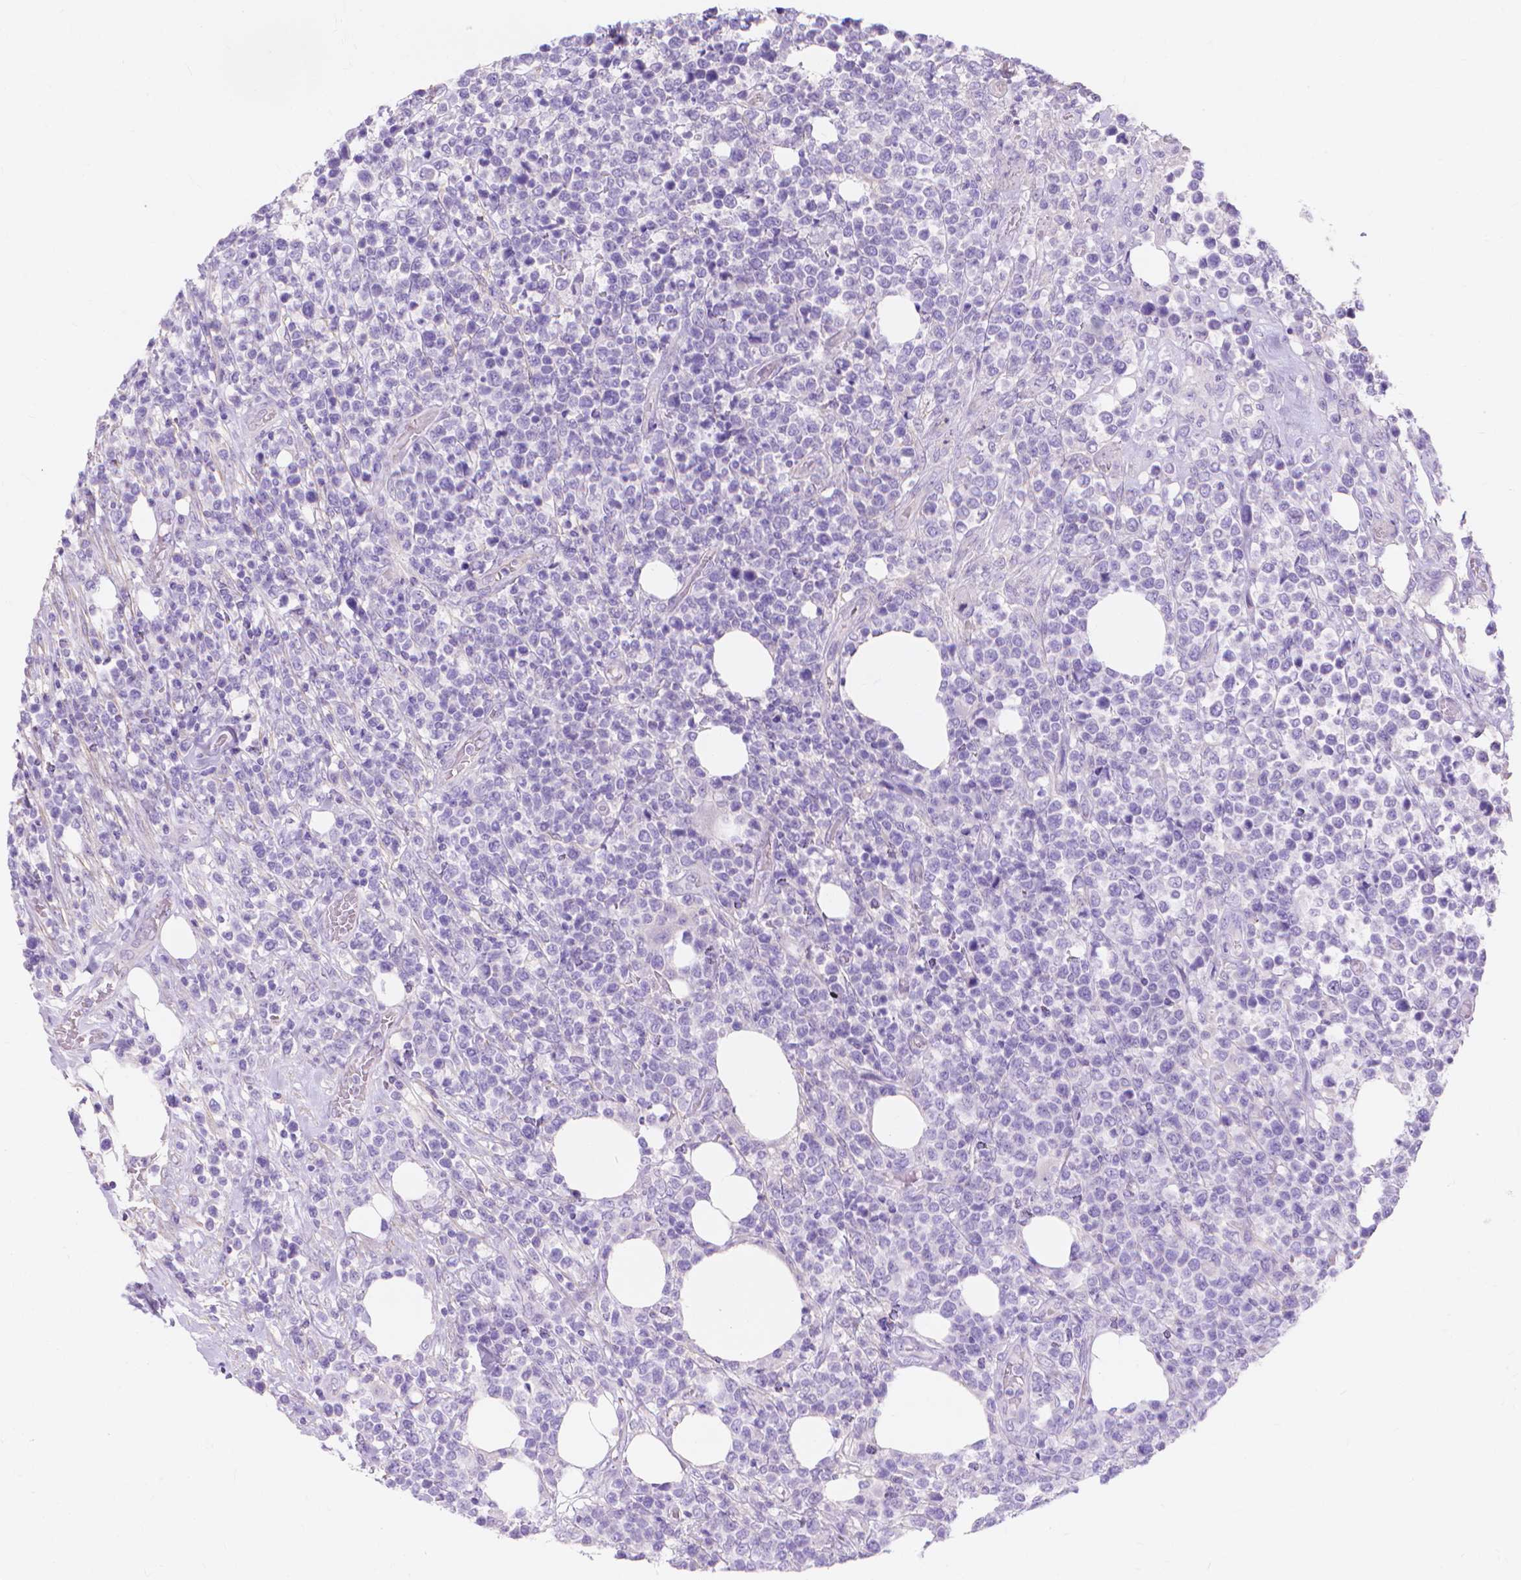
{"staining": {"intensity": "negative", "quantity": "none", "location": "none"}, "tissue": "lymphoma", "cell_type": "Tumor cells", "image_type": "cancer", "snomed": [{"axis": "morphology", "description": "Malignant lymphoma, non-Hodgkin's type, High grade"}, {"axis": "topography", "description": "Soft tissue"}], "caption": "A histopathology image of high-grade malignant lymphoma, non-Hodgkin's type stained for a protein reveals no brown staining in tumor cells.", "gene": "MBLAC1", "patient": {"sex": "female", "age": 56}}